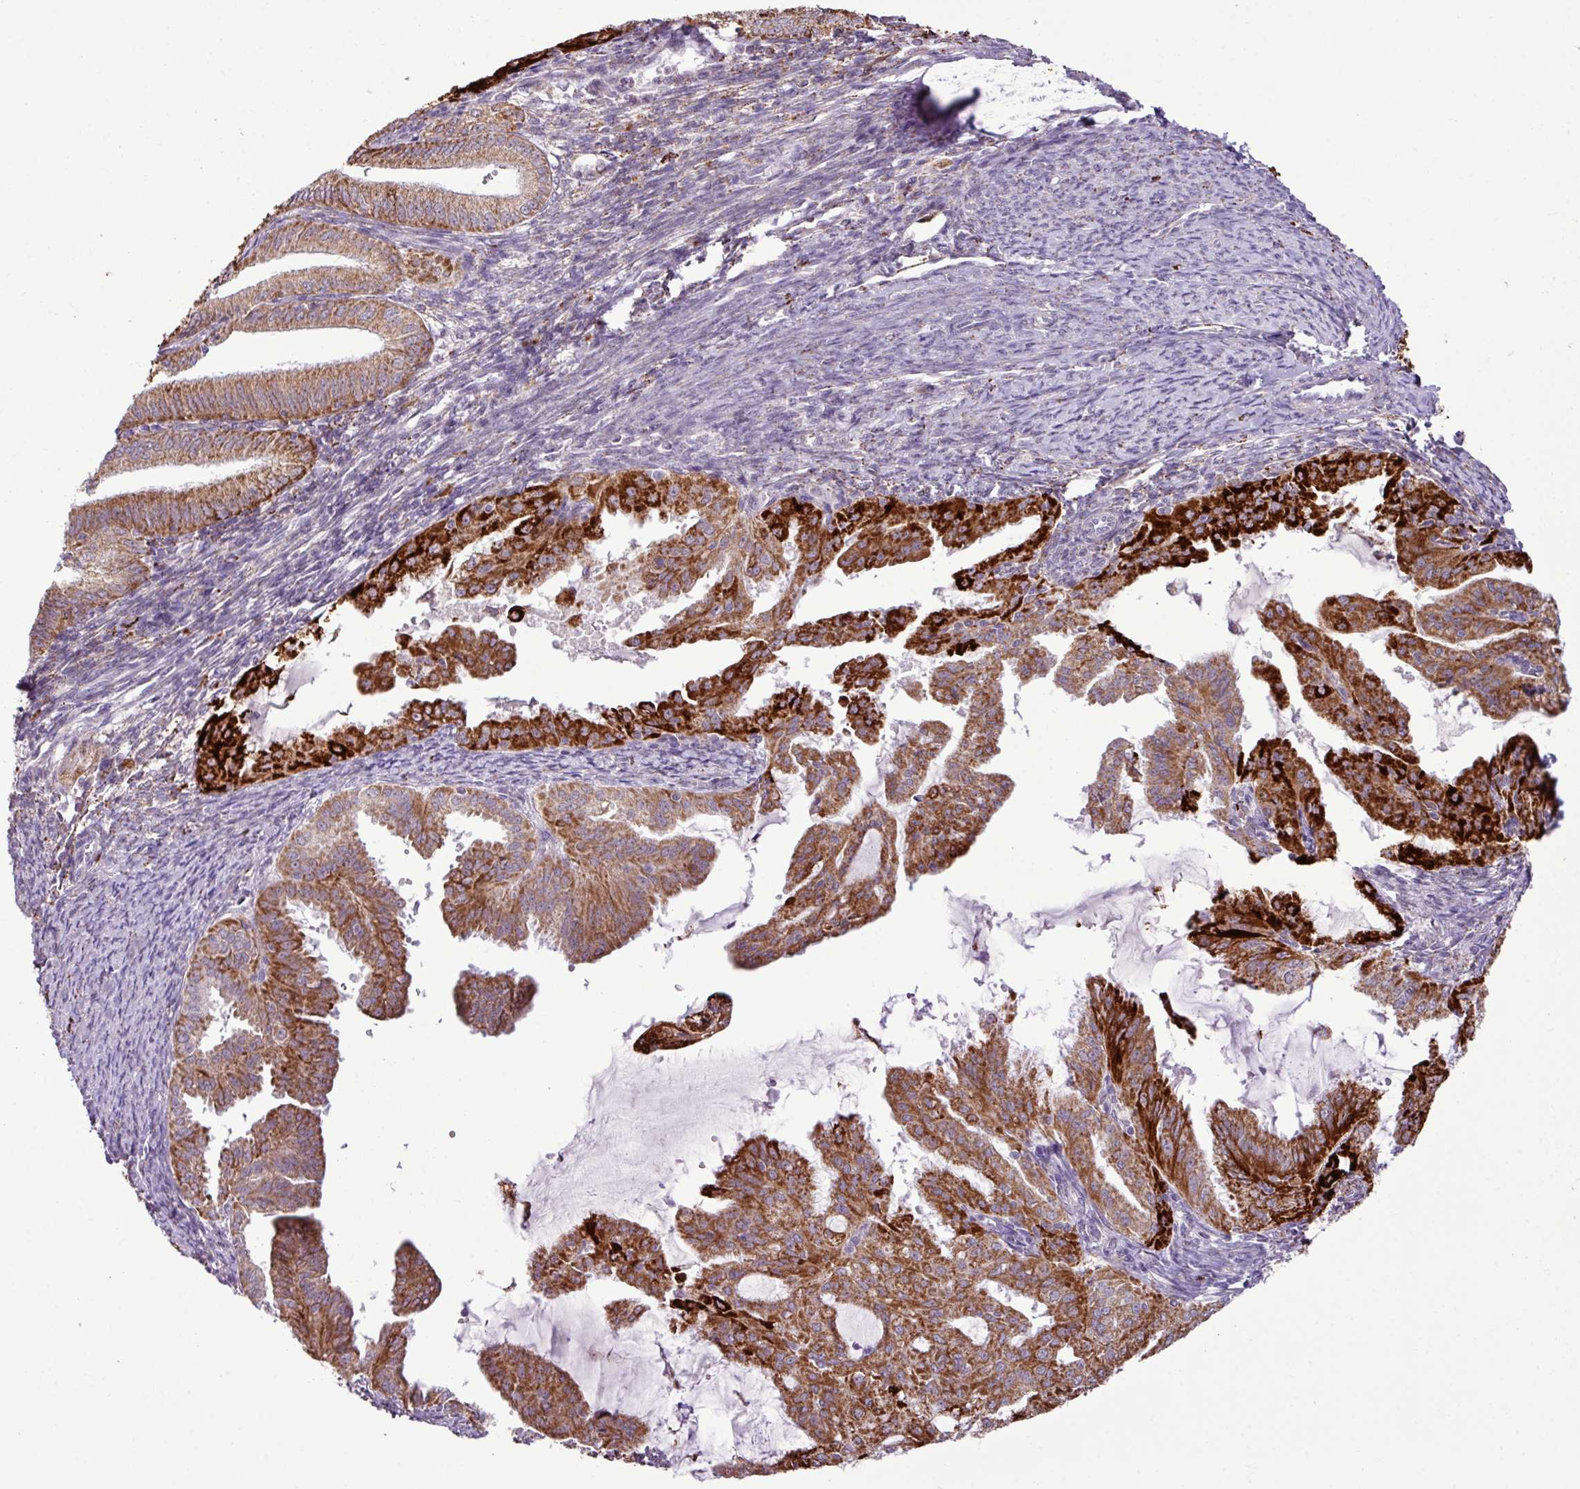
{"staining": {"intensity": "strong", "quantity": ">75%", "location": "cytoplasmic/membranous"}, "tissue": "endometrial cancer", "cell_type": "Tumor cells", "image_type": "cancer", "snomed": [{"axis": "morphology", "description": "Adenocarcinoma, NOS"}, {"axis": "topography", "description": "Endometrium"}], "caption": "DAB immunohistochemical staining of human adenocarcinoma (endometrial) displays strong cytoplasmic/membranous protein positivity in approximately >75% of tumor cells. (DAB IHC with brightfield microscopy, high magnification).", "gene": "SGPP1", "patient": {"sex": "female", "age": 70}}